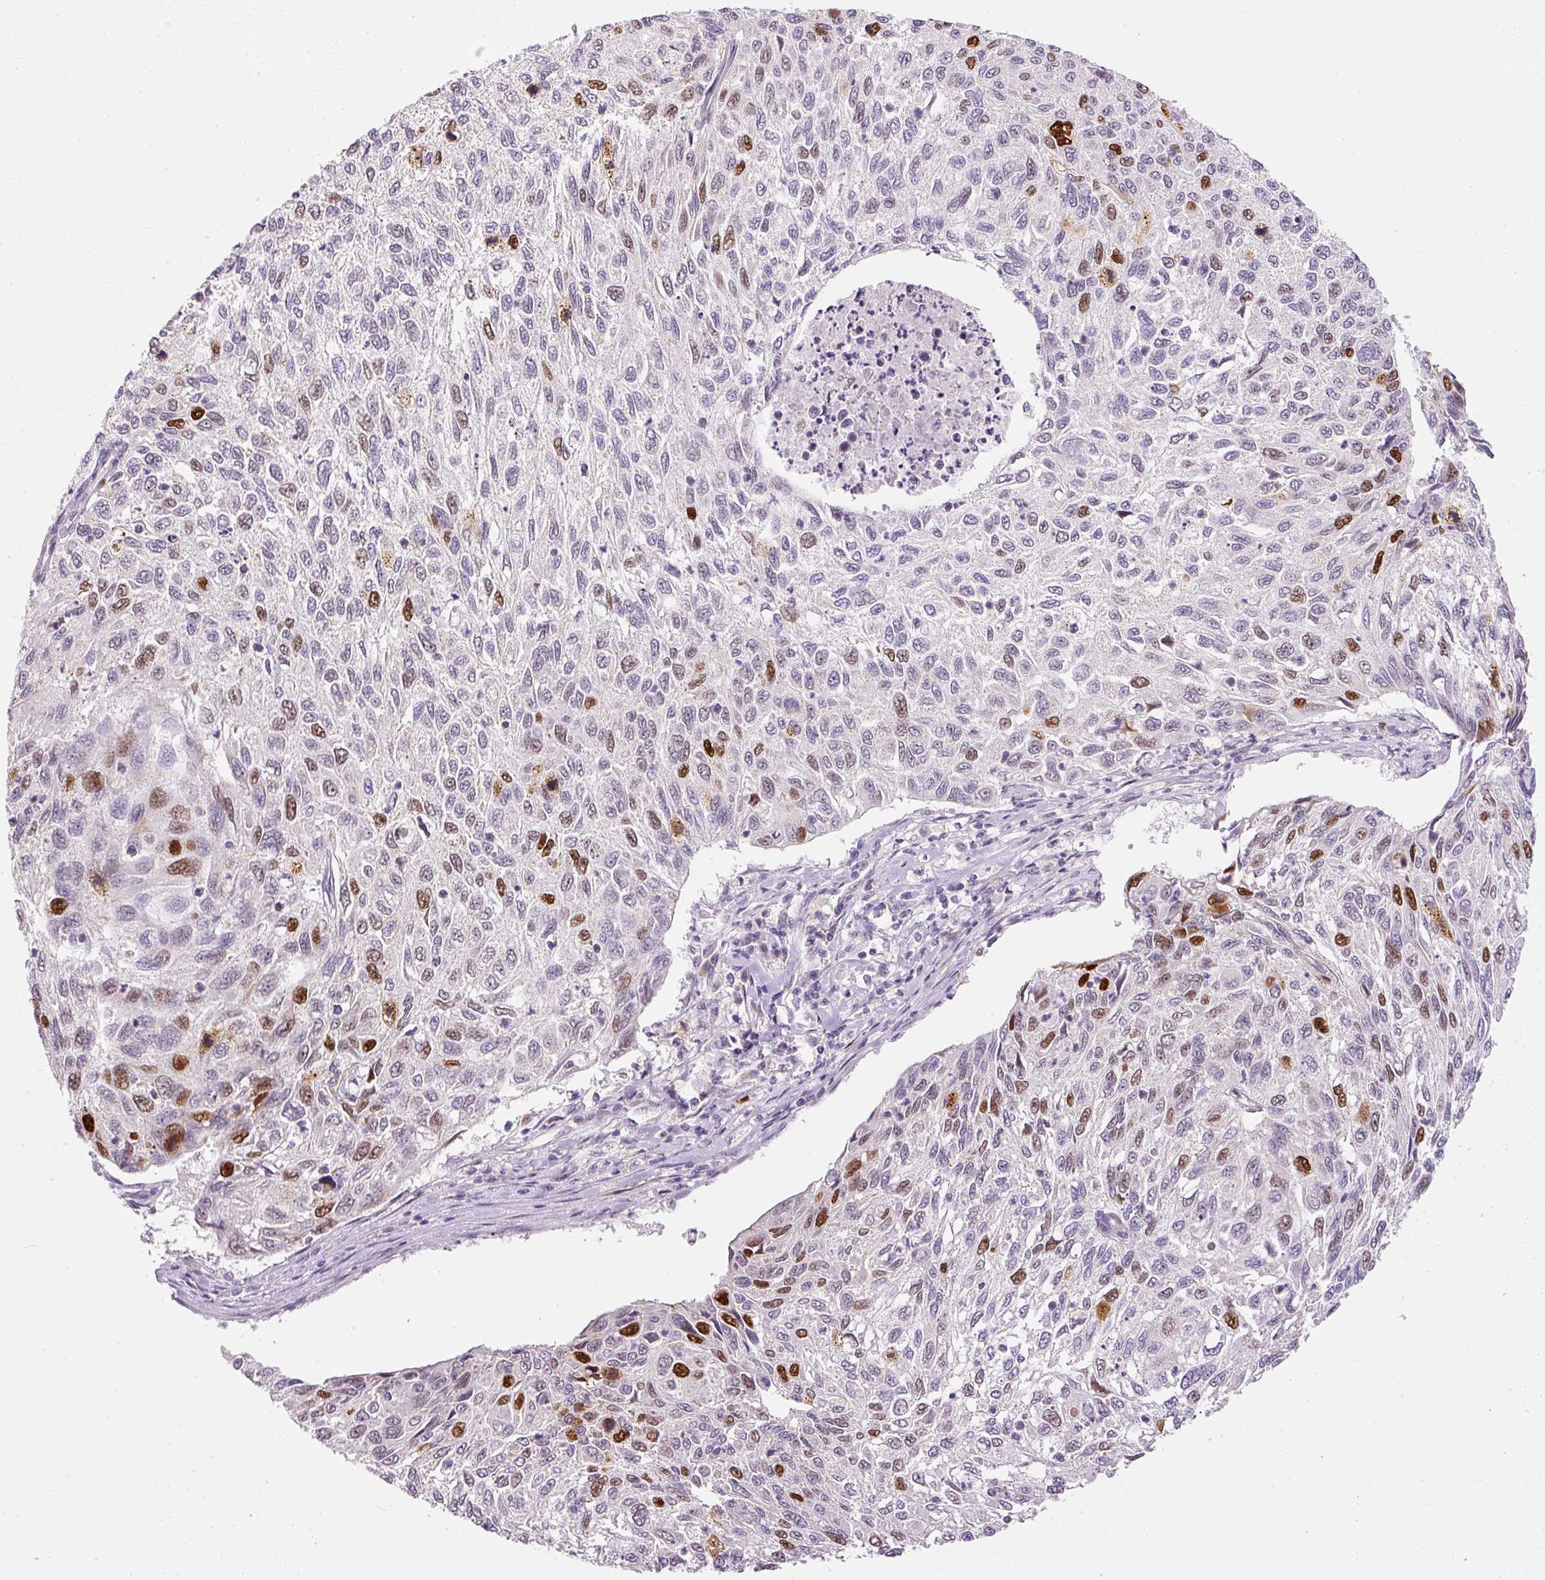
{"staining": {"intensity": "moderate", "quantity": "25%-75%", "location": "nuclear"}, "tissue": "cervical cancer", "cell_type": "Tumor cells", "image_type": "cancer", "snomed": [{"axis": "morphology", "description": "Squamous cell carcinoma, NOS"}, {"axis": "topography", "description": "Cervix"}], "caption": "There is medium levels of moderate nuclear positivity in tumor cells of cervical cancer, as demonstrated by immunohistochemical staining (brown color).", "gene": "KPNA2", "patient": {"sex": "female", "age": 70}}